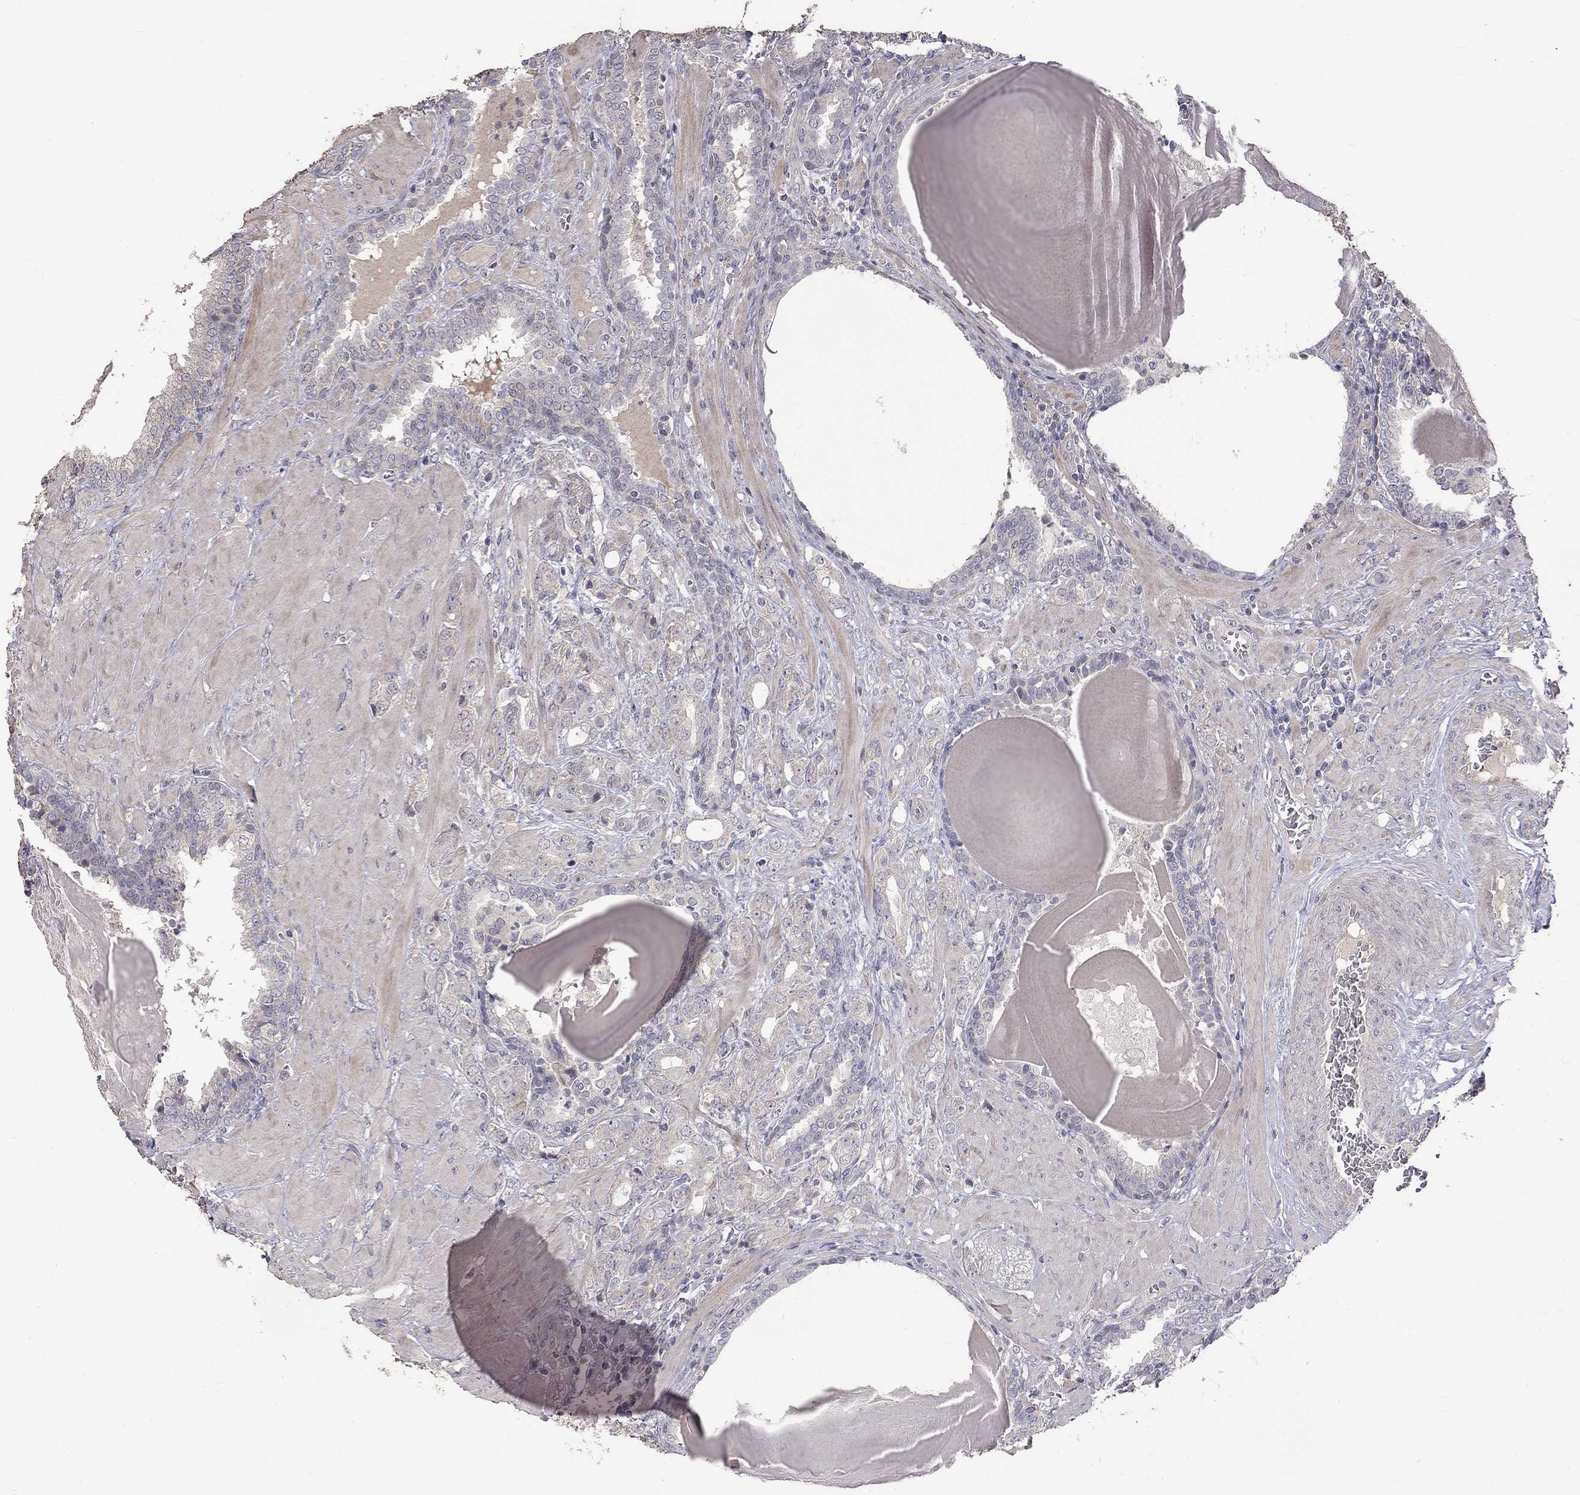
{"staining": {"intensity": "negative", "quantity": "none", "location": "none"}, "tissue": "prostate cancer", "cell_type": "Tumor cells", "image_type": "cancer", "snomed": [{"axis": "morphology", "description": "Adenocarcinoma, NOS"}, {"axis": "topography", "description": "Prostate"}], "caption": "There is no significant positivity in tumor cells of prostate cancer. The staining is performed using DAB (3,3'-diaminobenzidine) brown chromogen with nuclei counter-stained in using hematoxylin.", "gene": "SLC39A14", "patient": {"sex": "male", "age": 57}}